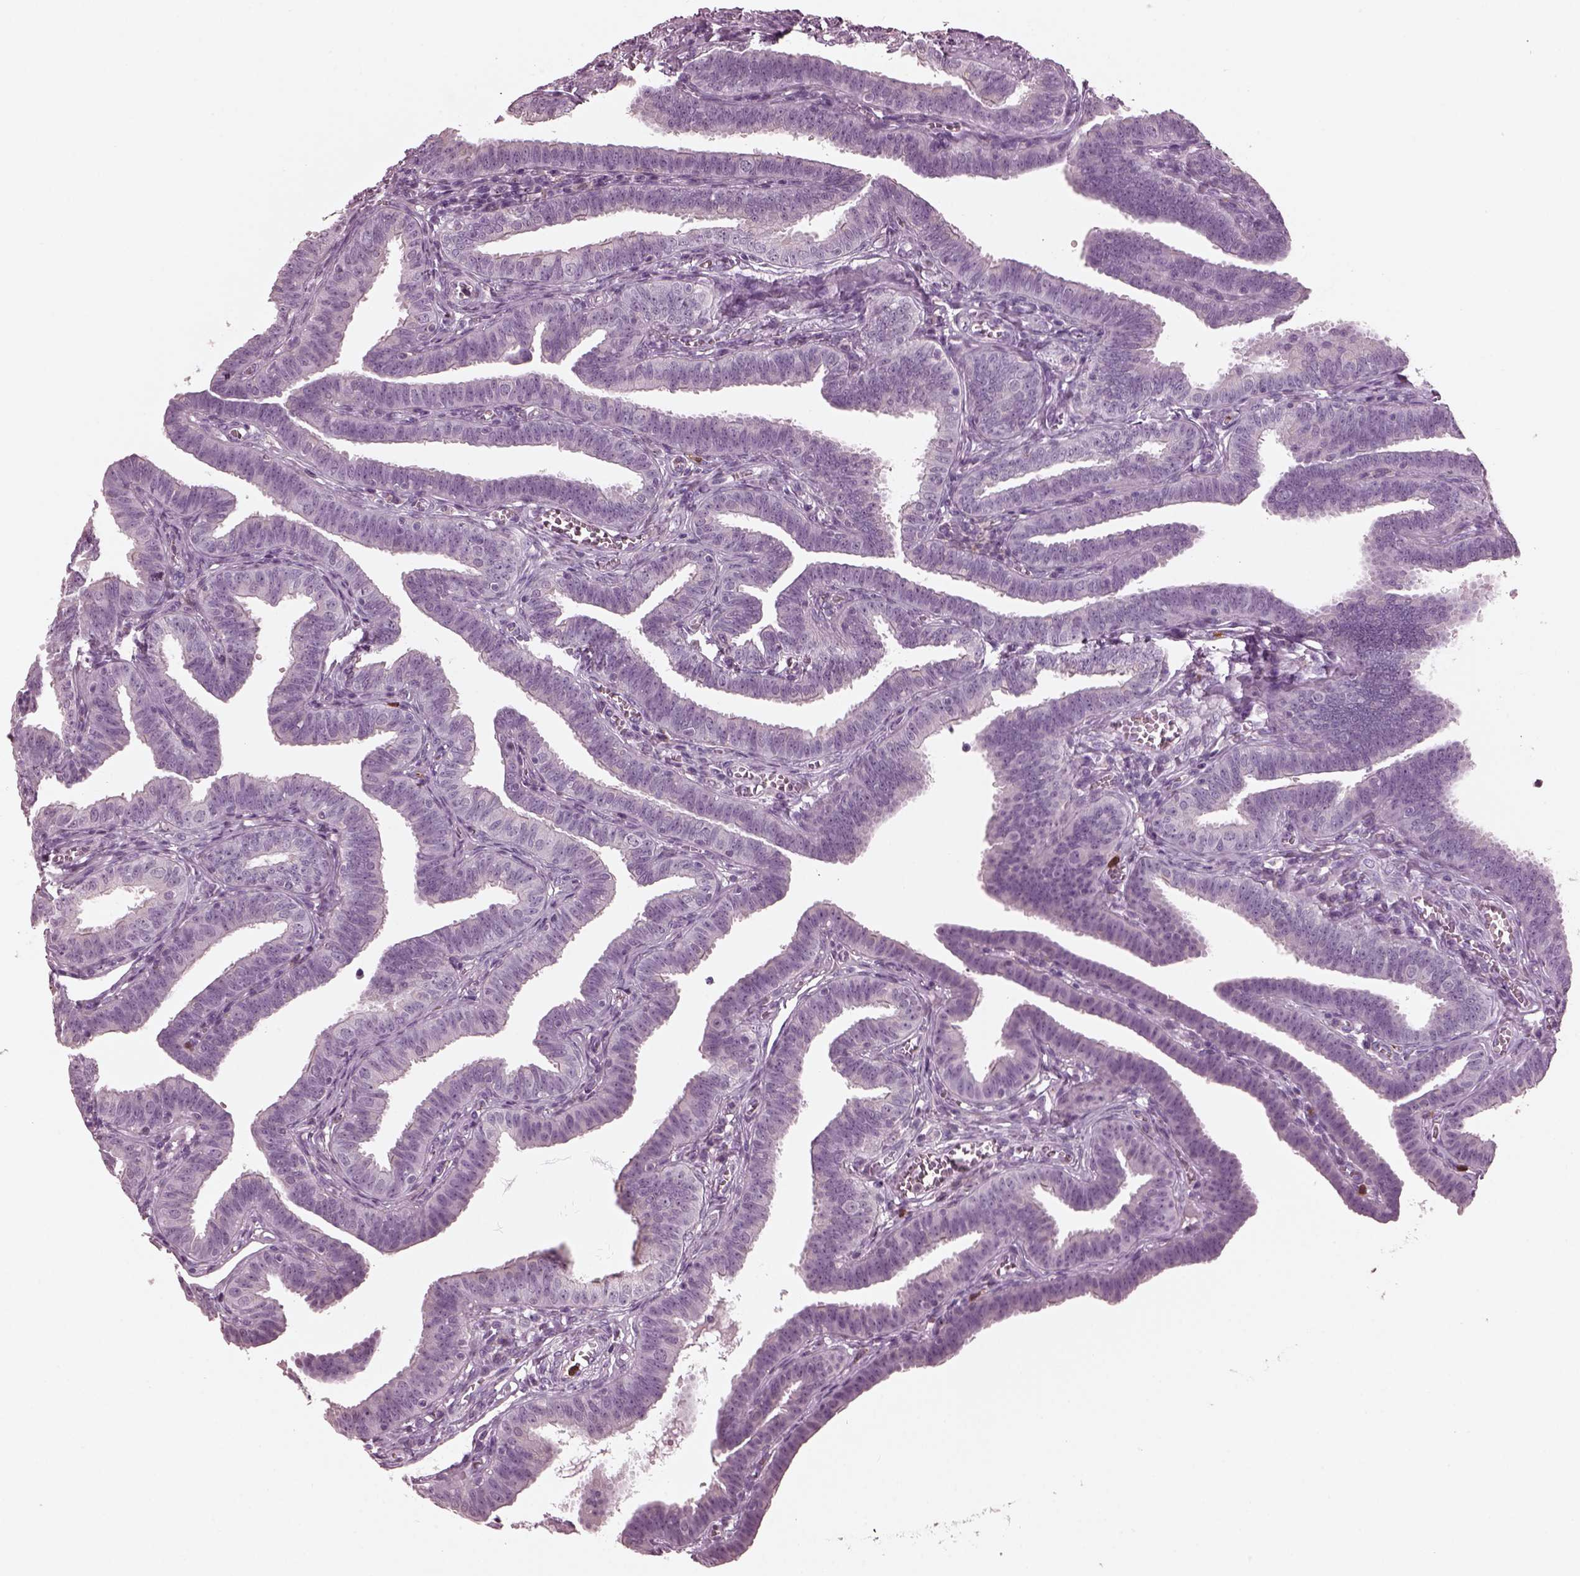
{"staining": {"intensity": "negative", "quantity": "none", "location": "none"}, "tissue": "fallopian tube", "cell_type": "Glandular cells", "image_type": "normal", "snomed": [{"axis": "morphology", "description": "Normal tissue, NOS"}, {"axis": "topography", "description": "Fallopian tube"}], "caption": "High power microscopy image of an immunohistochemistry histopathology image of benign fallopian tube, revealing no significant expression in glandular cells.", "gene": "SLAMF8", "patient": {"sex": "female", "age": 25}}